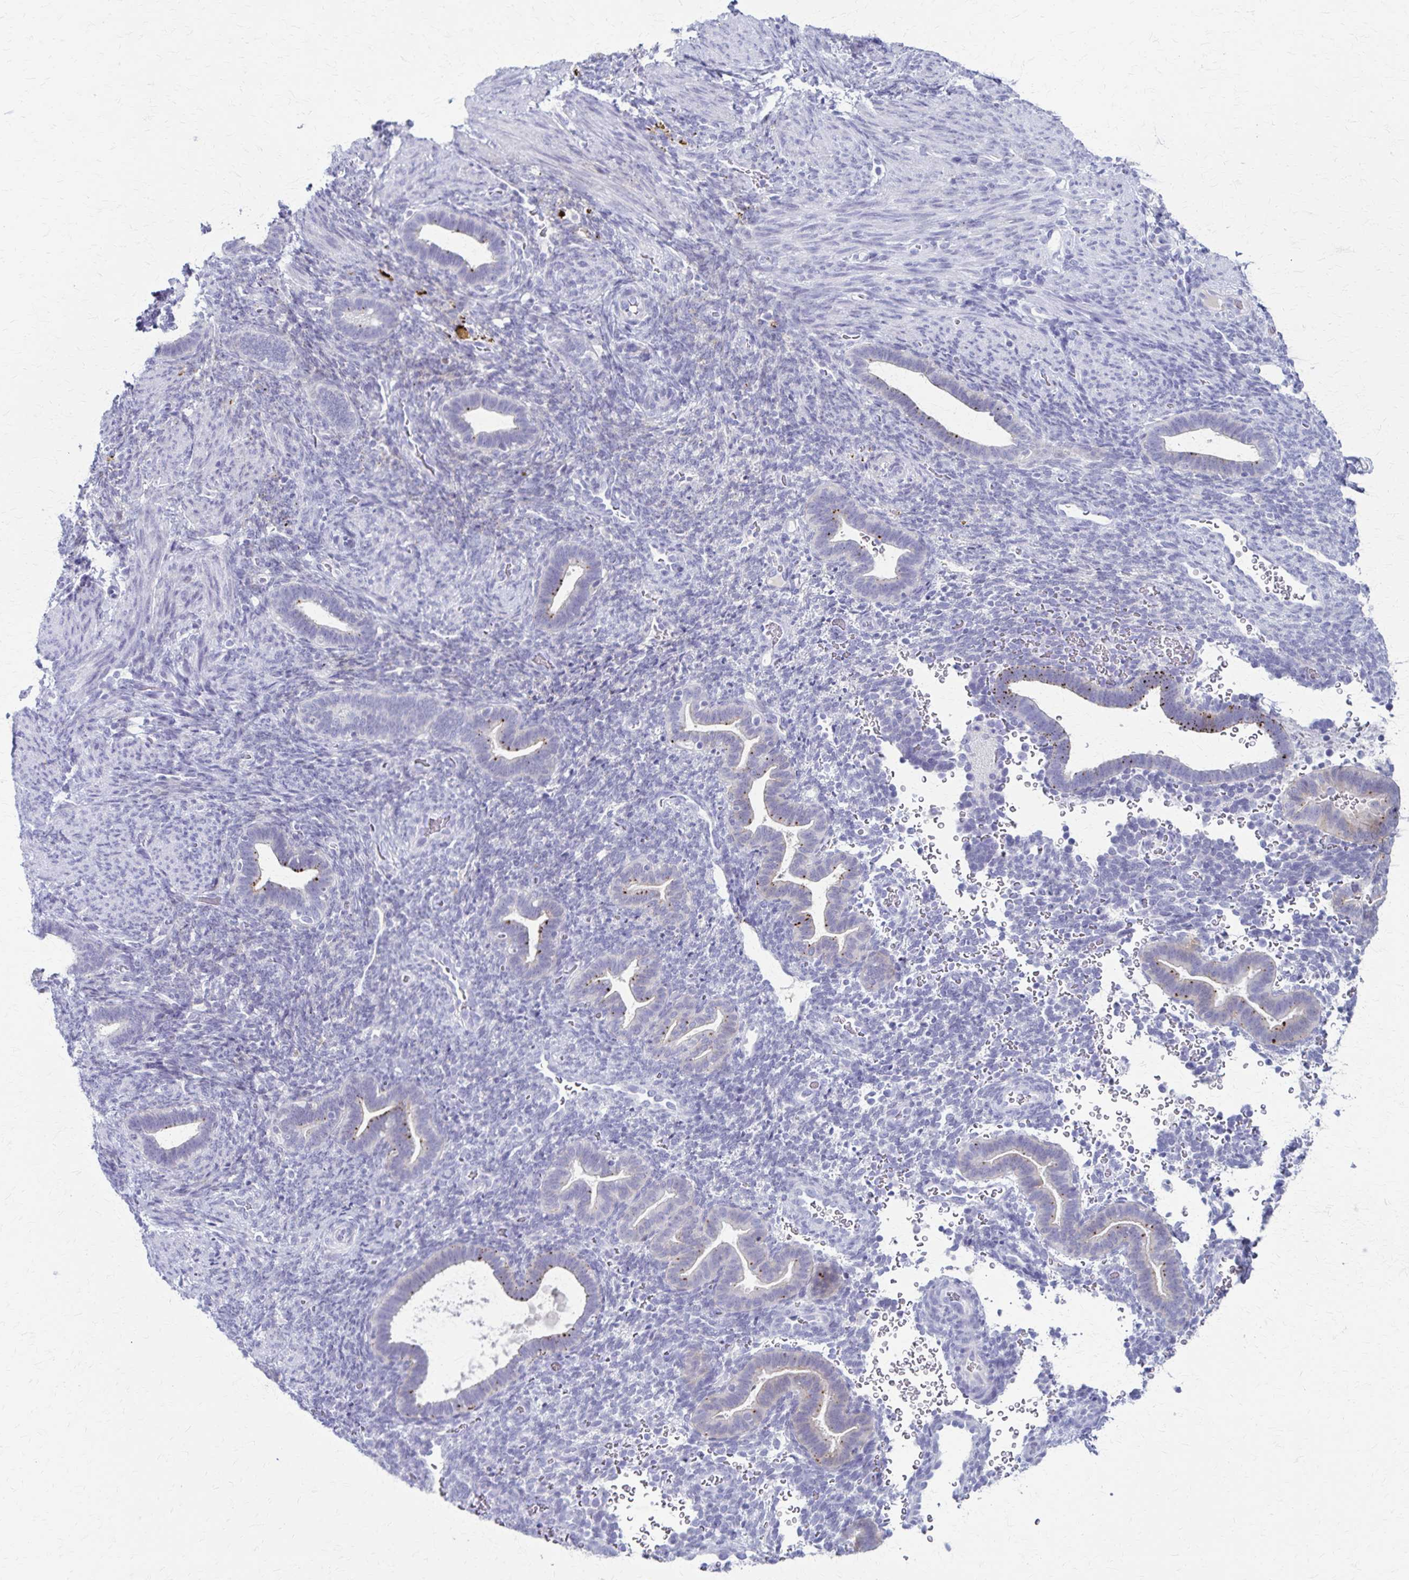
{"staining": {"intensity": "negative", "quantity": "none", "location": "none"}, "tissue": "endometrium", "cell_type": "Cells in endometrial stroma", "image_type": "normal", "snomed": [{"axis": "morphology", "description": "Normal tissue, NOS"}, {"axis": "topography", "description": "Endometrium"}], "caption": "Immunohistochemistry of unremarkable human endometrium reveals no expression in cells in endometrial stroma.", "gene": "TMEM60", "patient": {"sex": "female", "age": 34}}